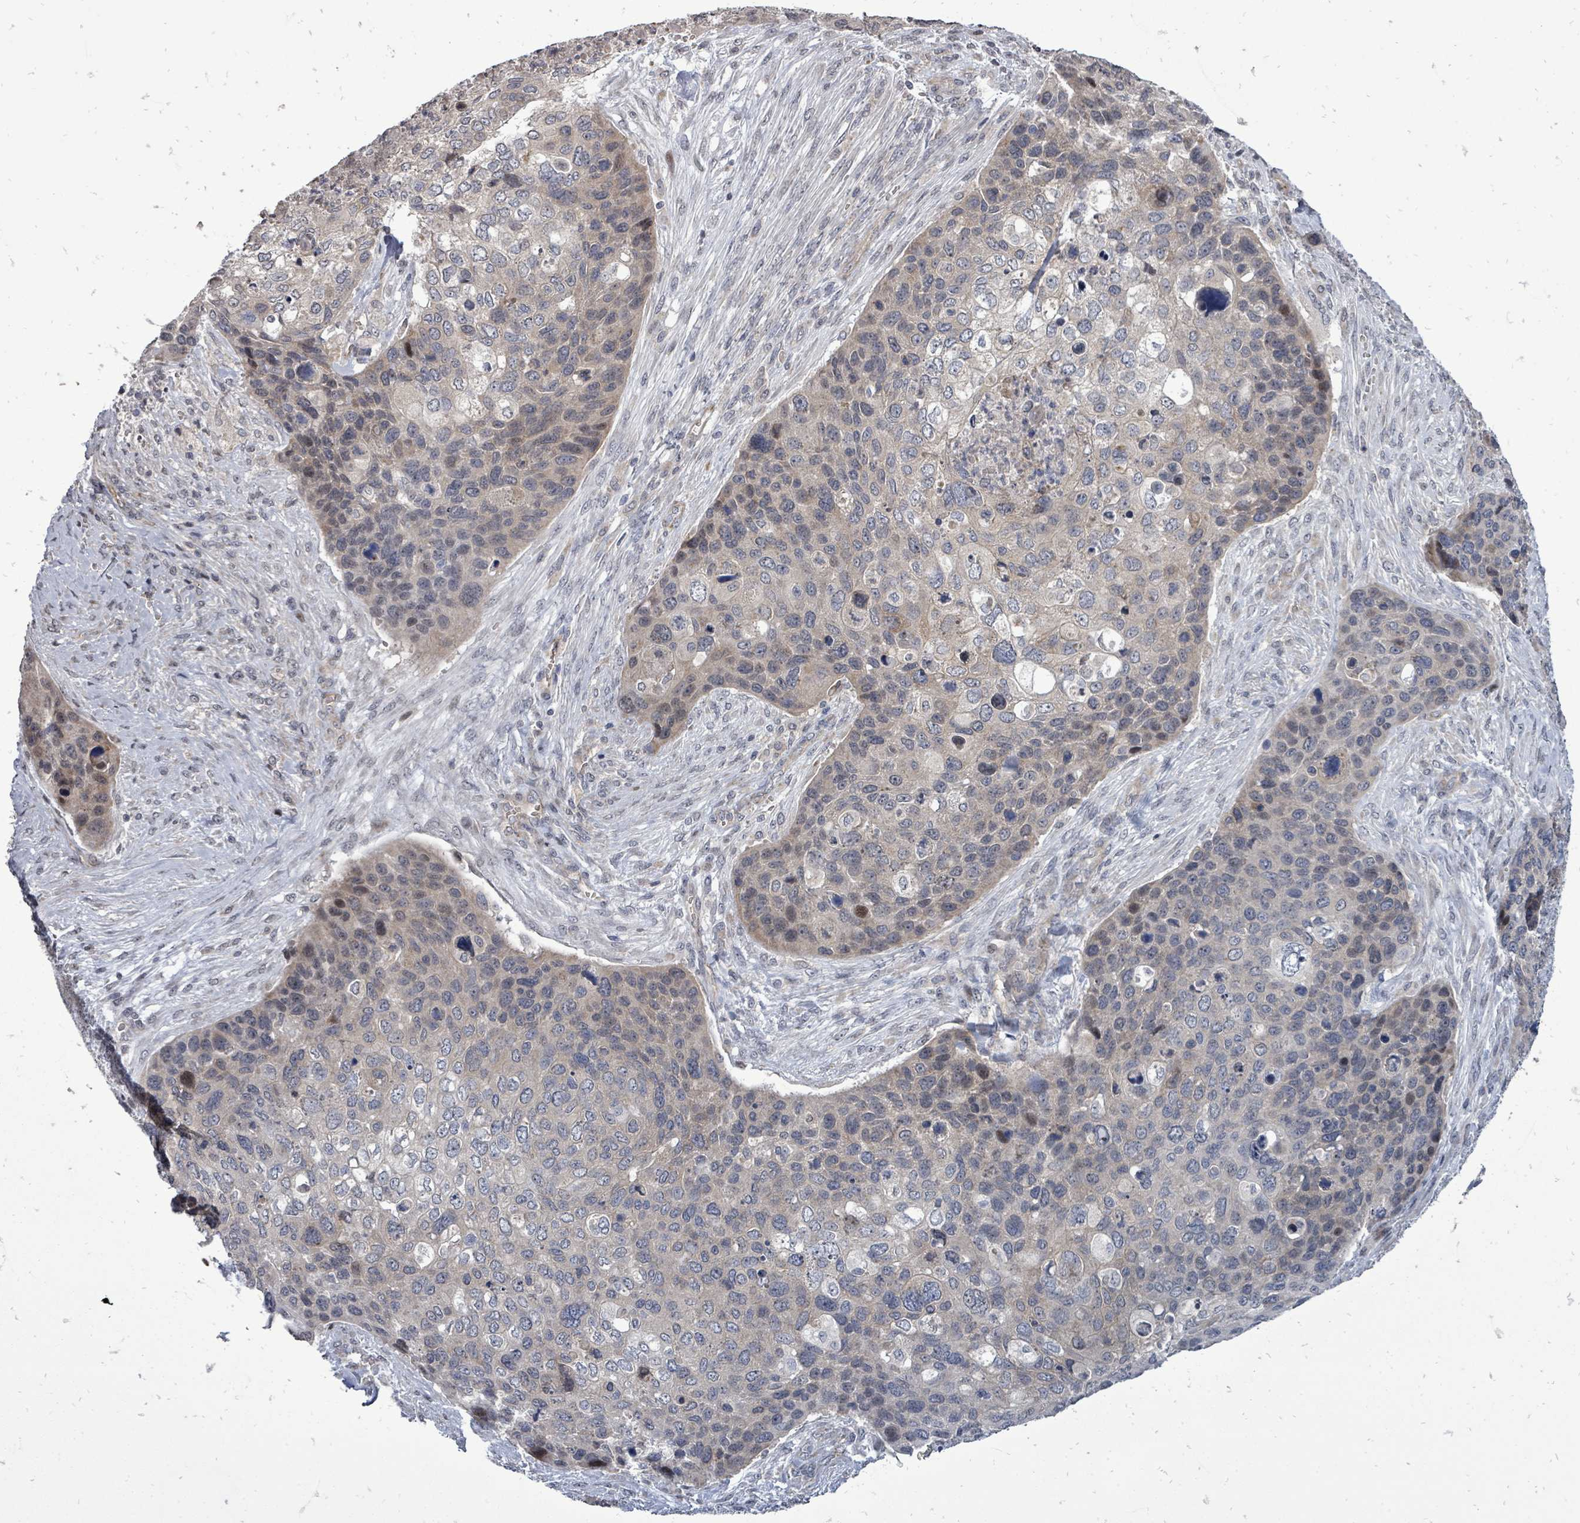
{"staining": {"intensity": "weak", "quantity": "<25%", "location": "nuclear"}, "tissue": "skin cancer", "cell_type": "Tumor cells", "image_type": "cancer", "snomed": [{"axis": "morphology", "description": "Basal cell carcinoma"}, {"axis": "topography", "description": "Skin"}], "caption": "Immunohistochemistry (IHC) of skin basal cell carcinoma demonstrates no staining in tumor cells. Brightfield microscopy of immunohistochemistry (IHC) stained with DAB (brown) and hematoxylin (blue), captured at high magnification.", "gene": "RALGAPB", "patient": {"sex": "female", "age": 74}}